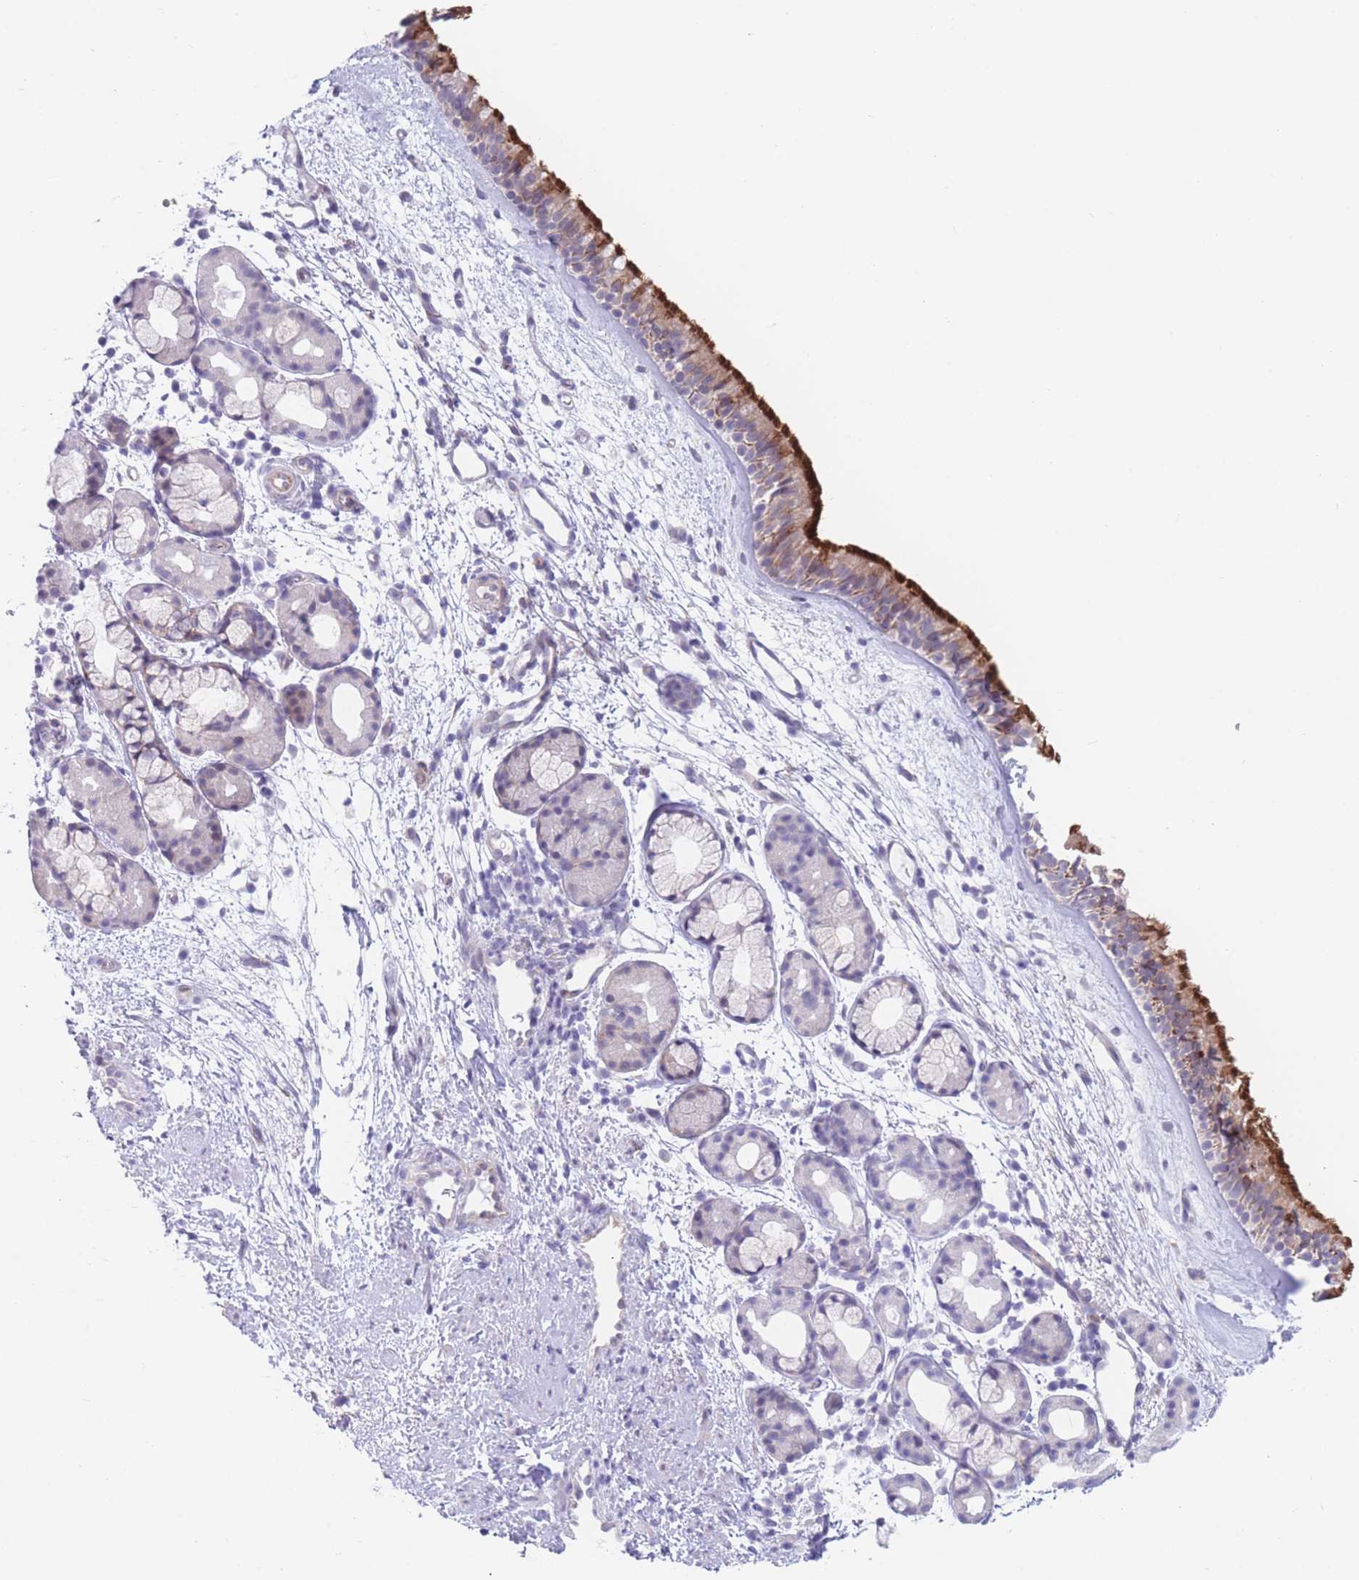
{"staining": {"intensity": "strong", "quantity": "25%-75%", "location": "cytoplasmic/membranous"}, "tissue": "nasopharynx", "cell_type": "Respiratory epithelial cells", "image_type": "normal", "snomed": [{"axis": "morphology", "description": "Normal tissue, NOS"}, {"axis": "topography", "description": "Nasopharynx"}], "caption": "IHC histopathology image of benign nasopharynx stained for a protein (brown), which demonstrates high levels of strong cytoplasmic/membranous expression in about 25%-75% of respiratory epithelial cells.", "gene": "AK9", "patient": {"sex": "female", "age": 81}}